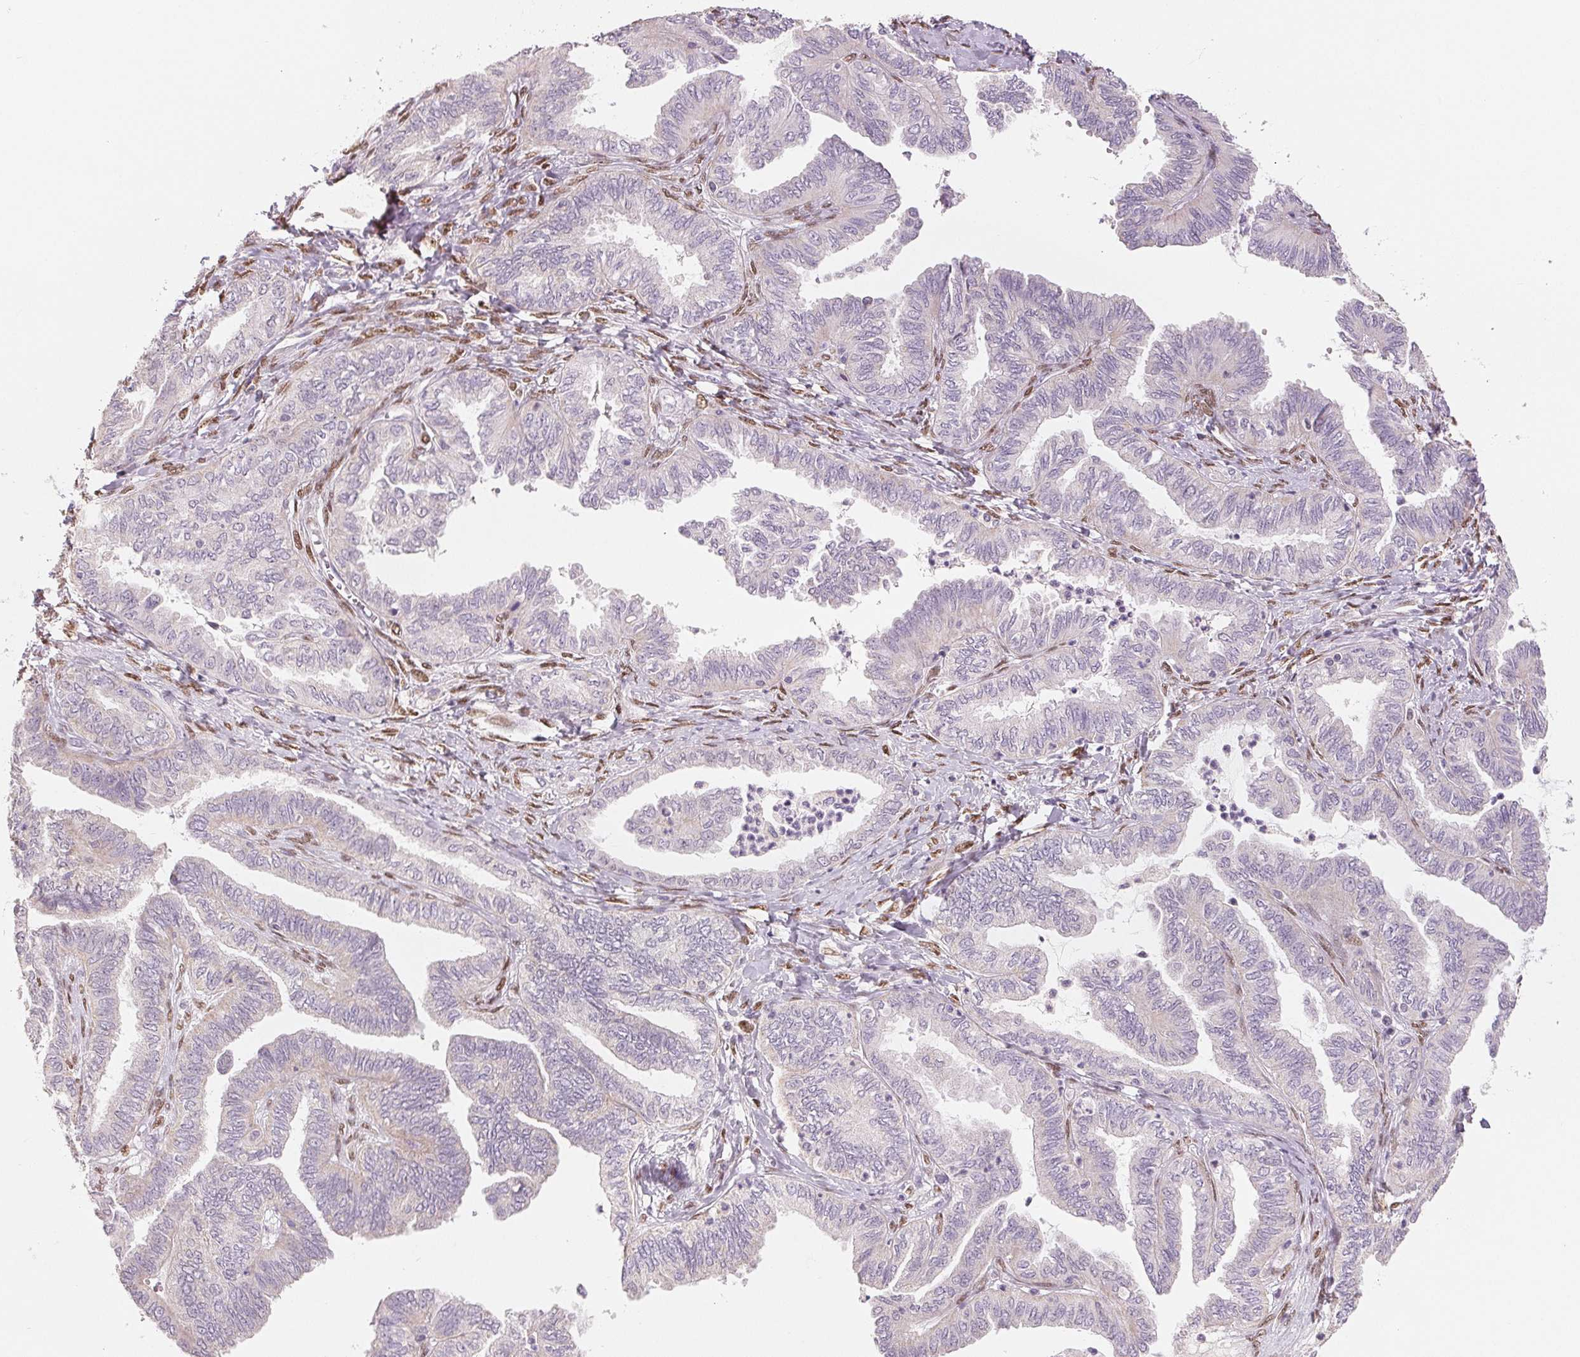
{"staining": {"intensity": "negative", "quantity": "none", "location": "none"}, "tissue": "ovarian cancer", "cell_type": "Tumor cells", "image_type": "cancer", "snomed": [{"axis": "morphology", "description": "Carcinoma, endometroid"}, {"axis": "topography", "description": "Ovary"}], "caption": "Immunohistochemical staining of human ovarian cancer (endometroid carcinoma) exhibits no significant positivity in tumor cells.", "gene": "SMARCD3", "patient": {"sex": "female", "age": 70}}